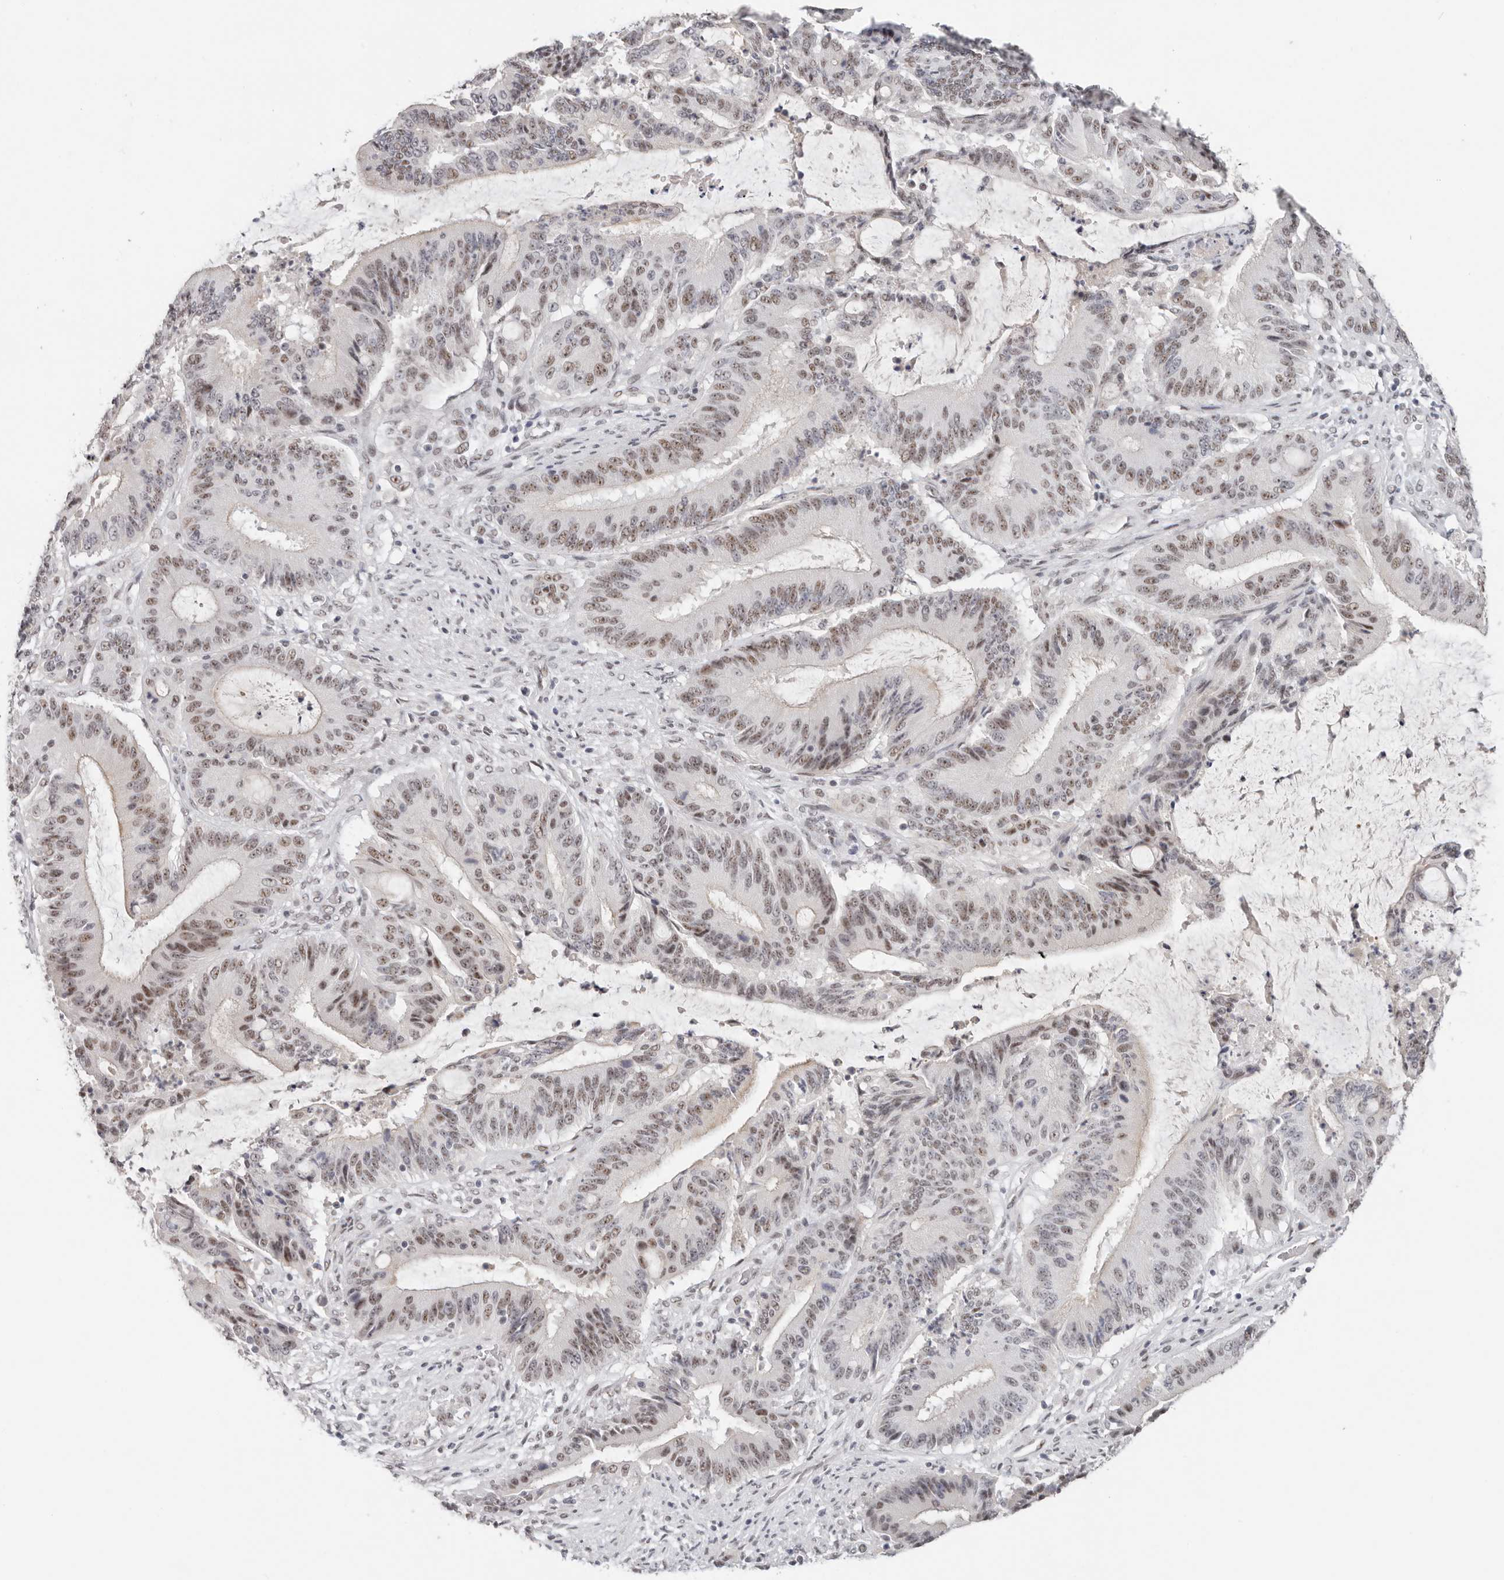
{"staining": {"intensity": "moderate", "quantity": ">75%", "location": "nuclear"}, "tissue": "liver cancer", "cell_type": "Tumor cells", "image_type": "cancer", "snomed": [{"axis": "morphology", "description": "Normal tissue, NOS"}, {"axis": "morphology", "description": "Cholangiocarcinoma"}, {"axis": "topography", "description": "Liver"}, {"axis": "topography", "description": "Peripheral nerve tissue"}], "caption": "A histopathology image of human liver cancer (cholangiocarcinoma) stained for a protein demonstrates moderate nuclear brown staining in tumor cells. The protein is stained brown, and the nuclei are stained in blue (DAB IHC with brightfield microscopy, high magnification).", "gene": "LARP7", "patient": {"sex": "female", "age": 73}}